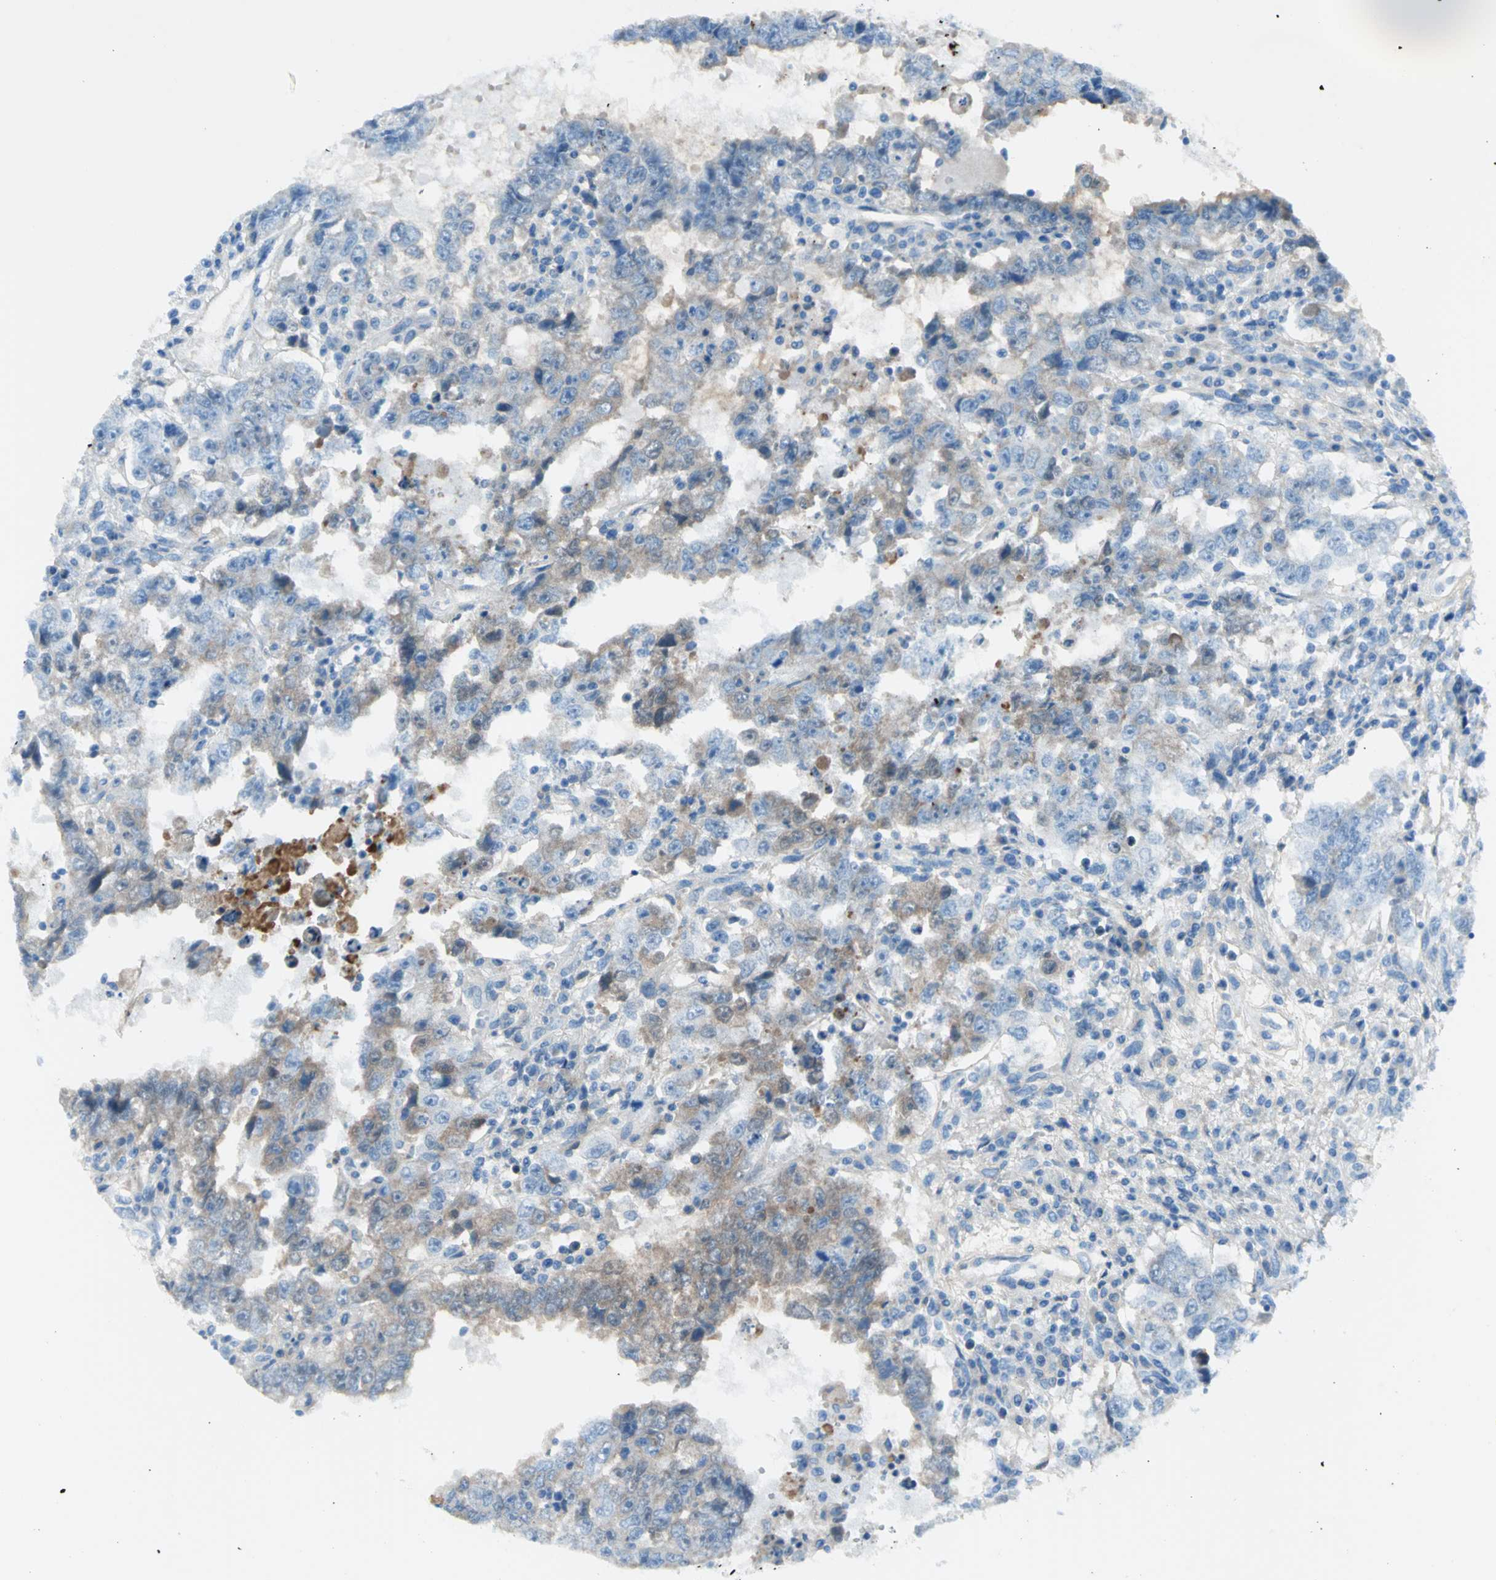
{"staining": {"intensity": "moderate", "quantity": "25%-75%", "location": "cytoplasmic/membranous"}, "tissue": "testis cancer", "cell_type": "Tumor cells", "image_type": "cancer", "snomed": [{"axis": "morphology", "description": "Carcinoma, Embryonal, NOS"}, {"axis": "topography", "description": "Testis"}], "caption": "Moderate cytoplasmic/membranous protein positivity is seen in approximately 25%-75% of tumor cells in testis embryonal carcinoma.", "gene": "ZIC1", "patient": {"sex": "male", "age": 26}}